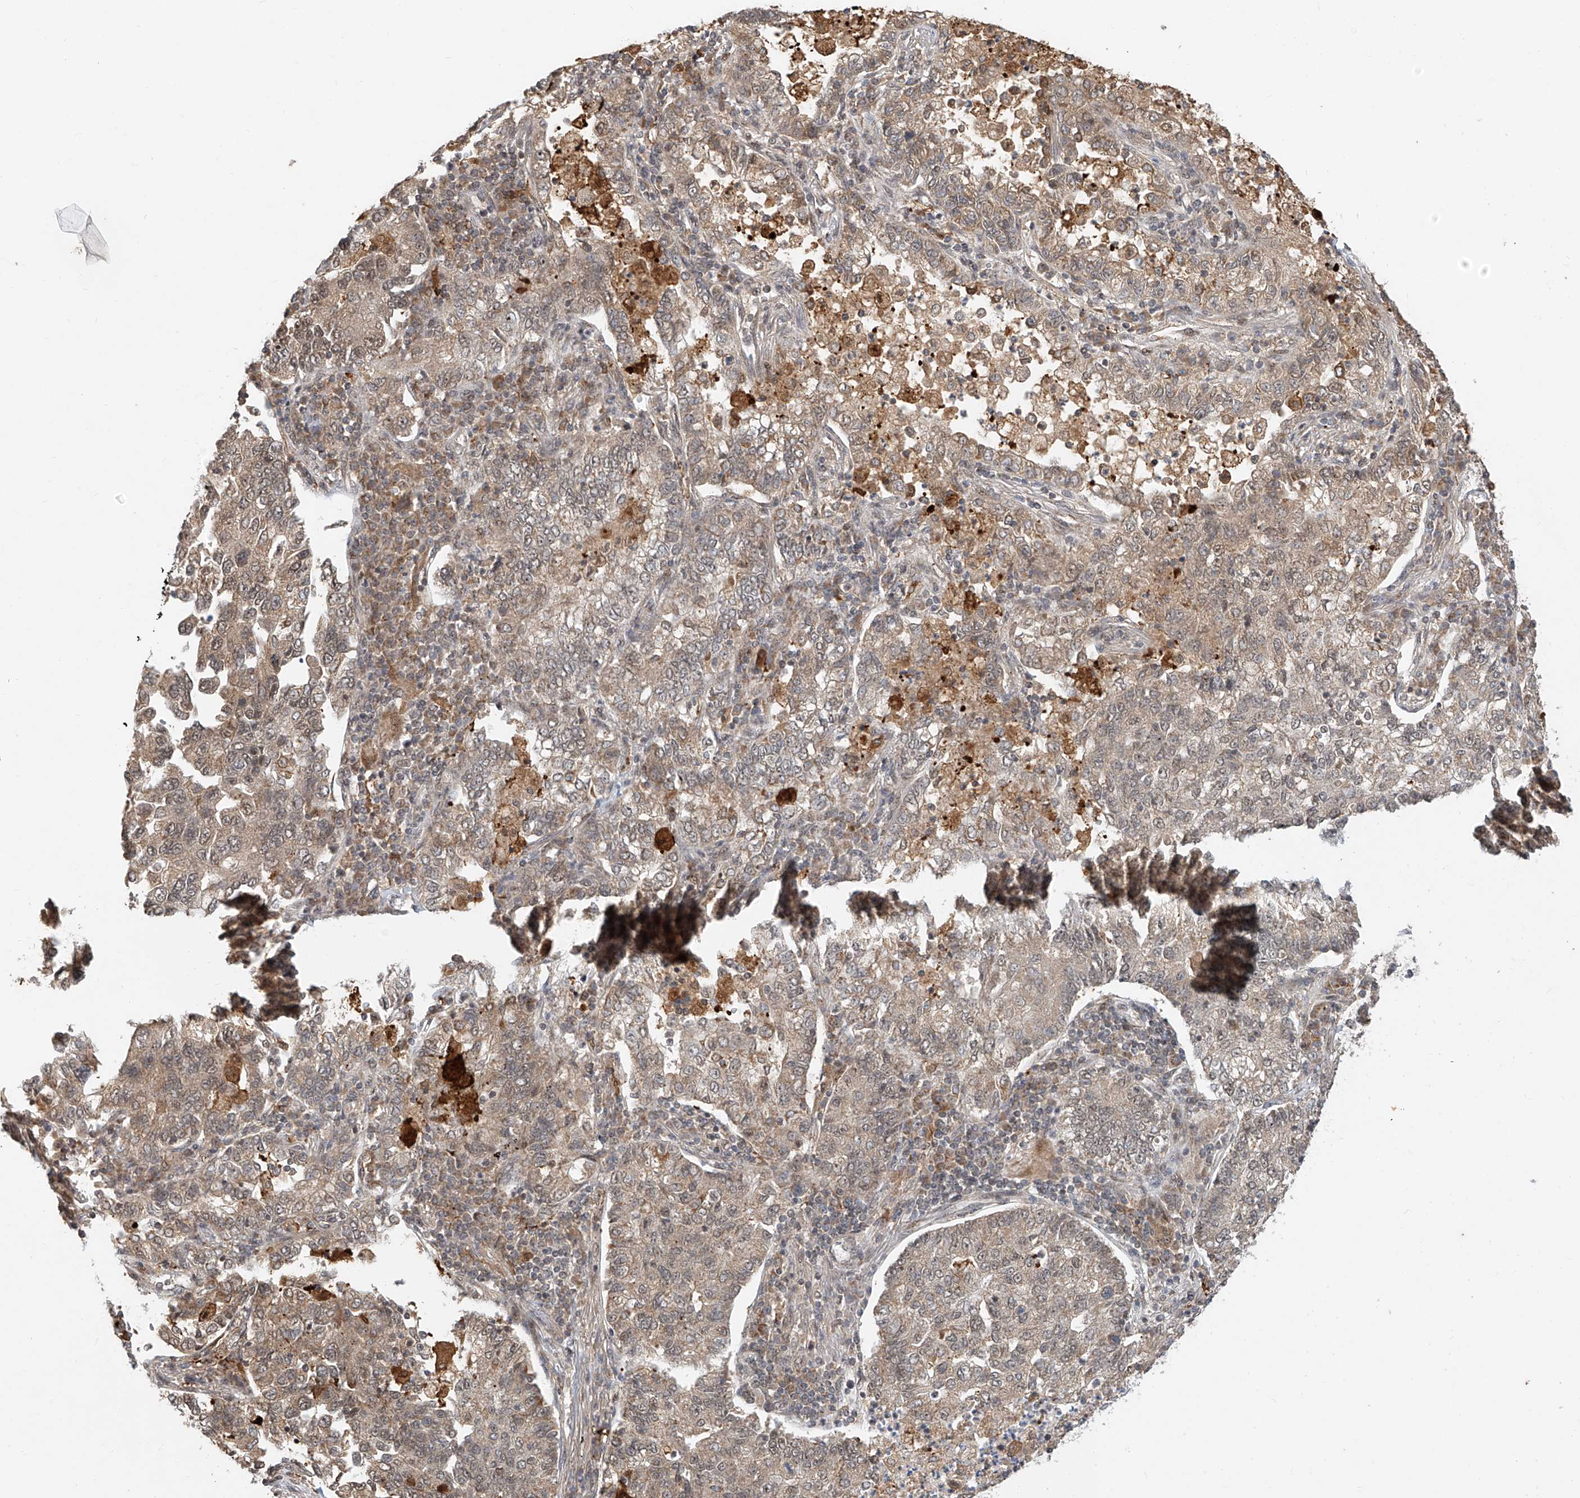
{"staining": {"intensity": "weak", "quantity": "25%-75%", "location": "cytoplasmic/membranous,nuclear"}, "tissue": "lung cancer", "cell_type": "Tumor cells", "image_type": "cancer", "snomed": [{"axis": "morphology", "description": "Adenocarcinoma, NOS"}, {"axis": "topography", "description": "Lung"}], "caption": "Lung adenocarcinoma stained for a protein shows weak cytoplasmic/membranous and nuclear positivity in tumor cells.", "gene": "SYTL3", "patient": {"sex": "male", "age": 49}}